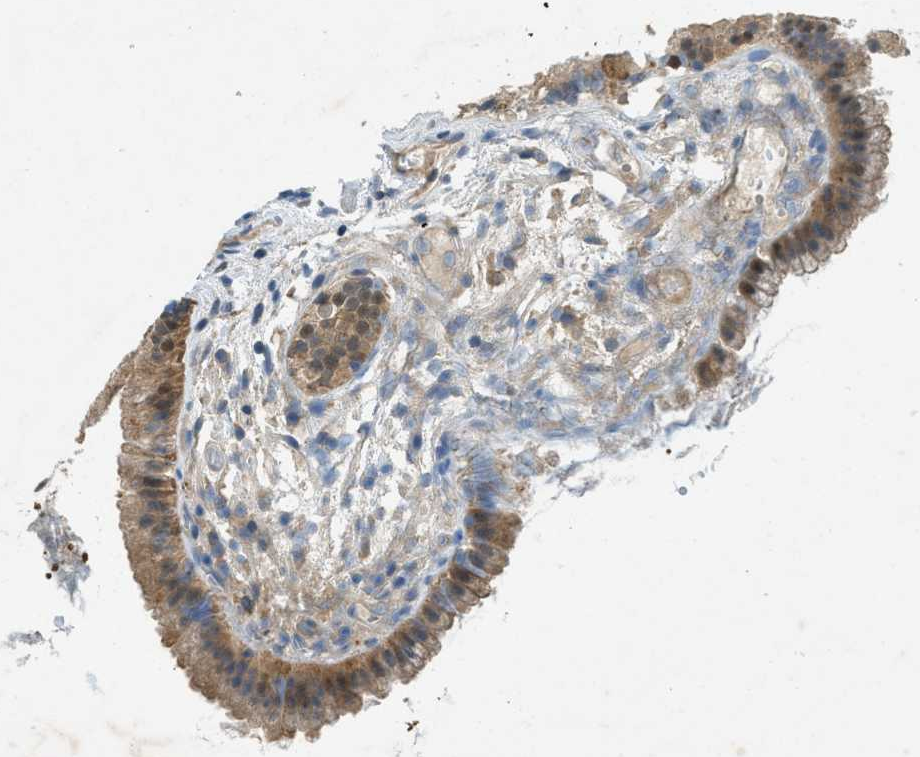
{"staining": {"intensity": "moderate", "quantity": ">75%", "location": "cytoplasmic/membranous"}, "tissue": "gallbladder", "cell_type": "Glandular cells", "image_type": "normal", "snomed": [{"axis": "morphology", "description": "Normal tissue, NOS"}, {"axis": "topography", "description": "Gallbladder"}], "caption": "Protein analysis of benign gallbladder shows moderate cytoplasmic/membranous expression in about >75% of glandular cells. The protein is shown in brown color, while the nuclei are stained blue.", "gene": "GMPPB", "patient": {"sex": "female", "age": 26}}